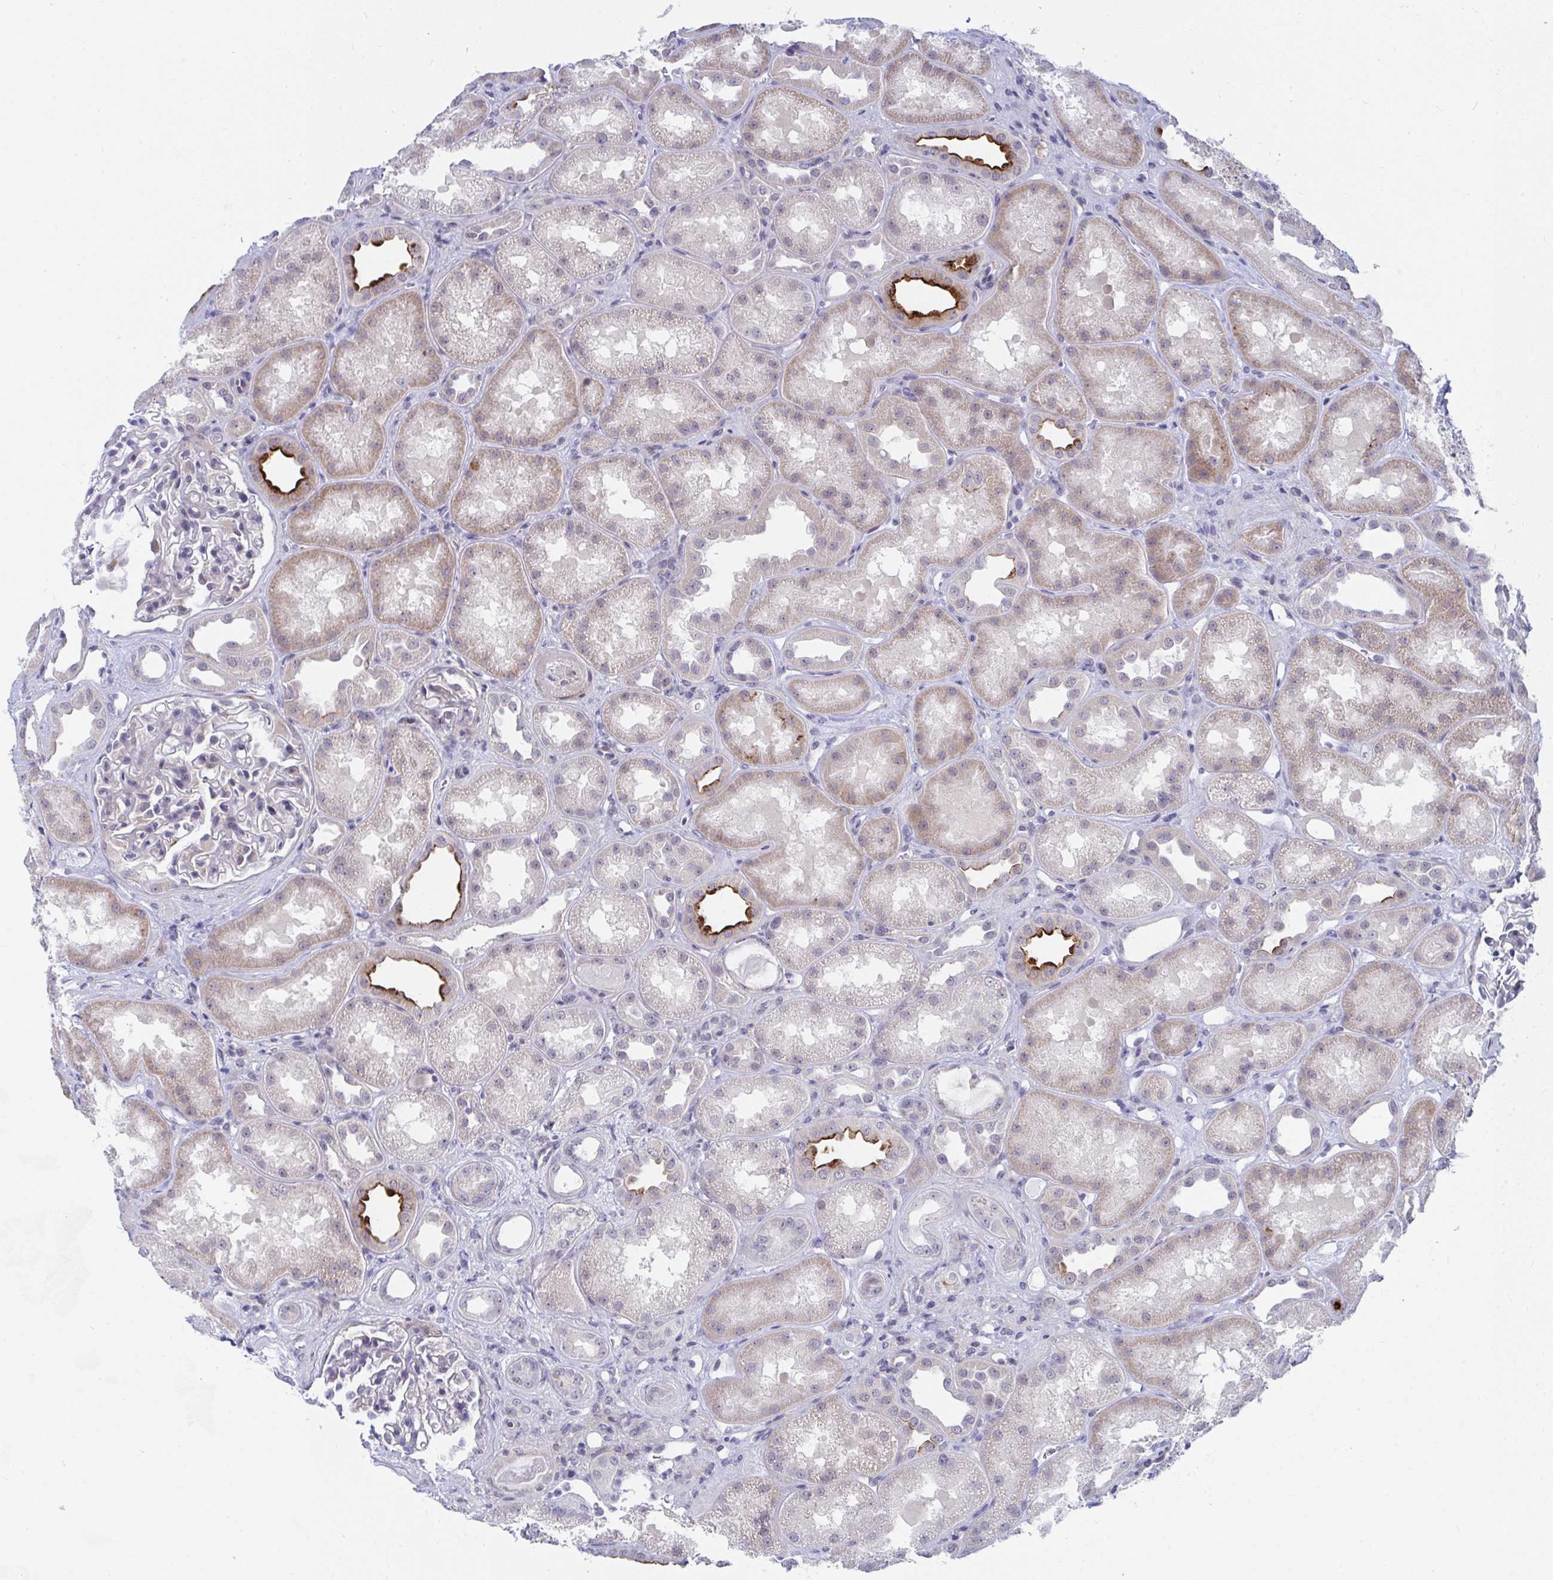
{"staining": {"intensity": "negative", "quantity": "none", "location": "none"}, "tissue": "kidney", "cell_type": "Cells in glomeruli", "image_type": "normal", "snomed": [{"axis": "morphology", "description": "Normal tissue, NOS"}, {"axis": "topography", "description": "Kidney"}], "caption": "Immunohistochemical staining of benign human kidney demonstrates no significant expression in cells in glomeruli. (DAB (3,3'-diaminobenzidine) immunohistochemistry, high magnification).", "gene": "DAOA", "patient": {"sex": "male", "age": 61}}